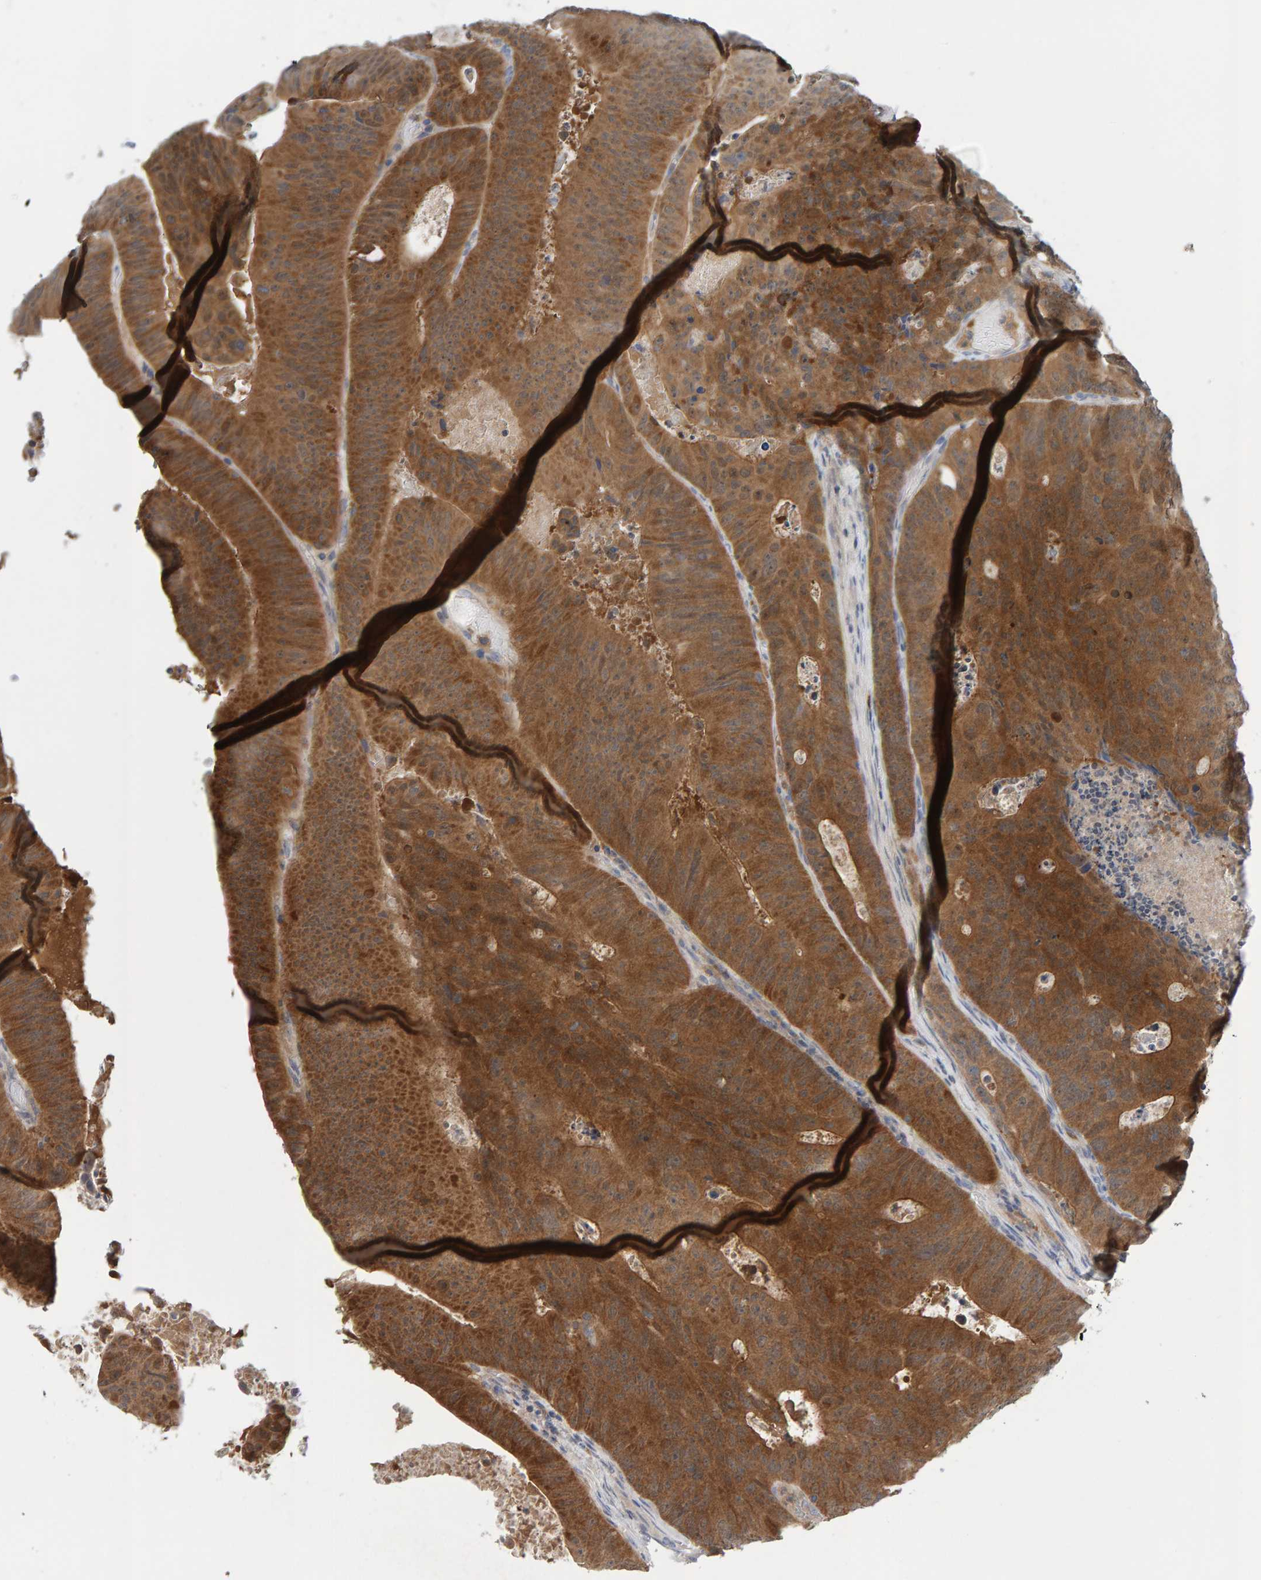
{"staining": {"intensity": "moderate", "quantity": ">75%", "location": "cytoplasmic/membranous"}, "tissue": "colorectal cancer", "cell_type": "Tumor cells", "image_type": "cancer", "snomed": [{"axis": "morphology", "description": "Adenocarcinoma, NOS"}, {"axis": "topography", "description": "Colon"}], "caption": "Immunohistochemical staining of colorectal cancer displays moderate cytoplasmic/membranous protein positivity in approximately >75% of tumor cells.", "gene": "TATDN1", "patient": {"sex": "male", "age": 87}}